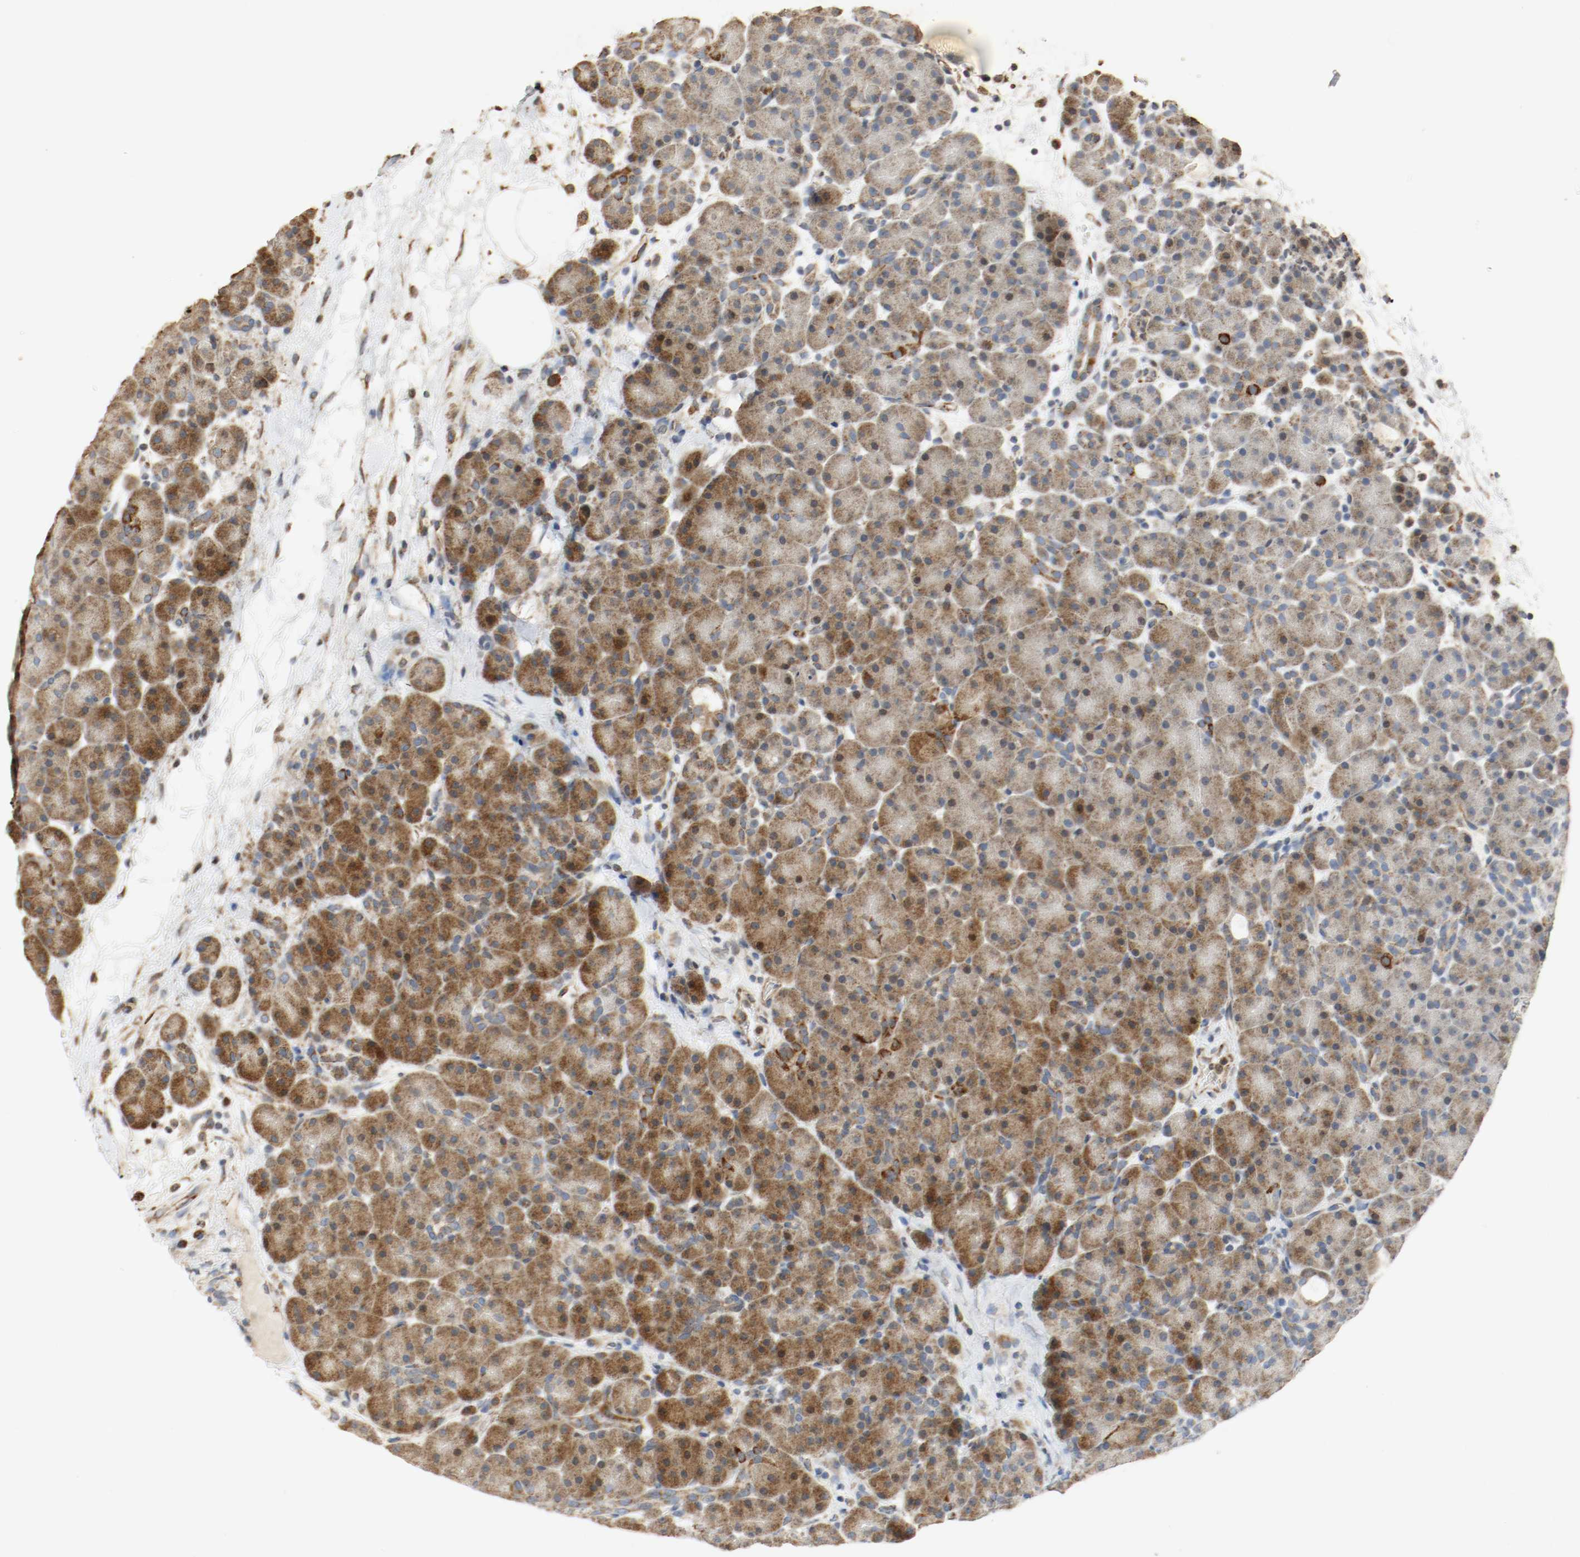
{"staining": {"intensity": "strong", "quantity": ">75%", "location": "cytoplasmic/membranous,nuclear"}, "tissue": "pancreas", "cell_type": "Exocrine glandular cells", "image_type": "normal", "snomed": [{"axis": "morphology", "description": "Normal tissue, NOS"}, {"axis": "topography", "description": "Pancreas"}], "caption": "An image showing strong cytoplasmic/membranous,nuclear positivity in about >75% of exocrine glandular cells in benign pancreas, as visualized by brown immunohistochemical staining.", "gene": "ALDH4A1", "patient": {"sex": "male", "age": 66}}